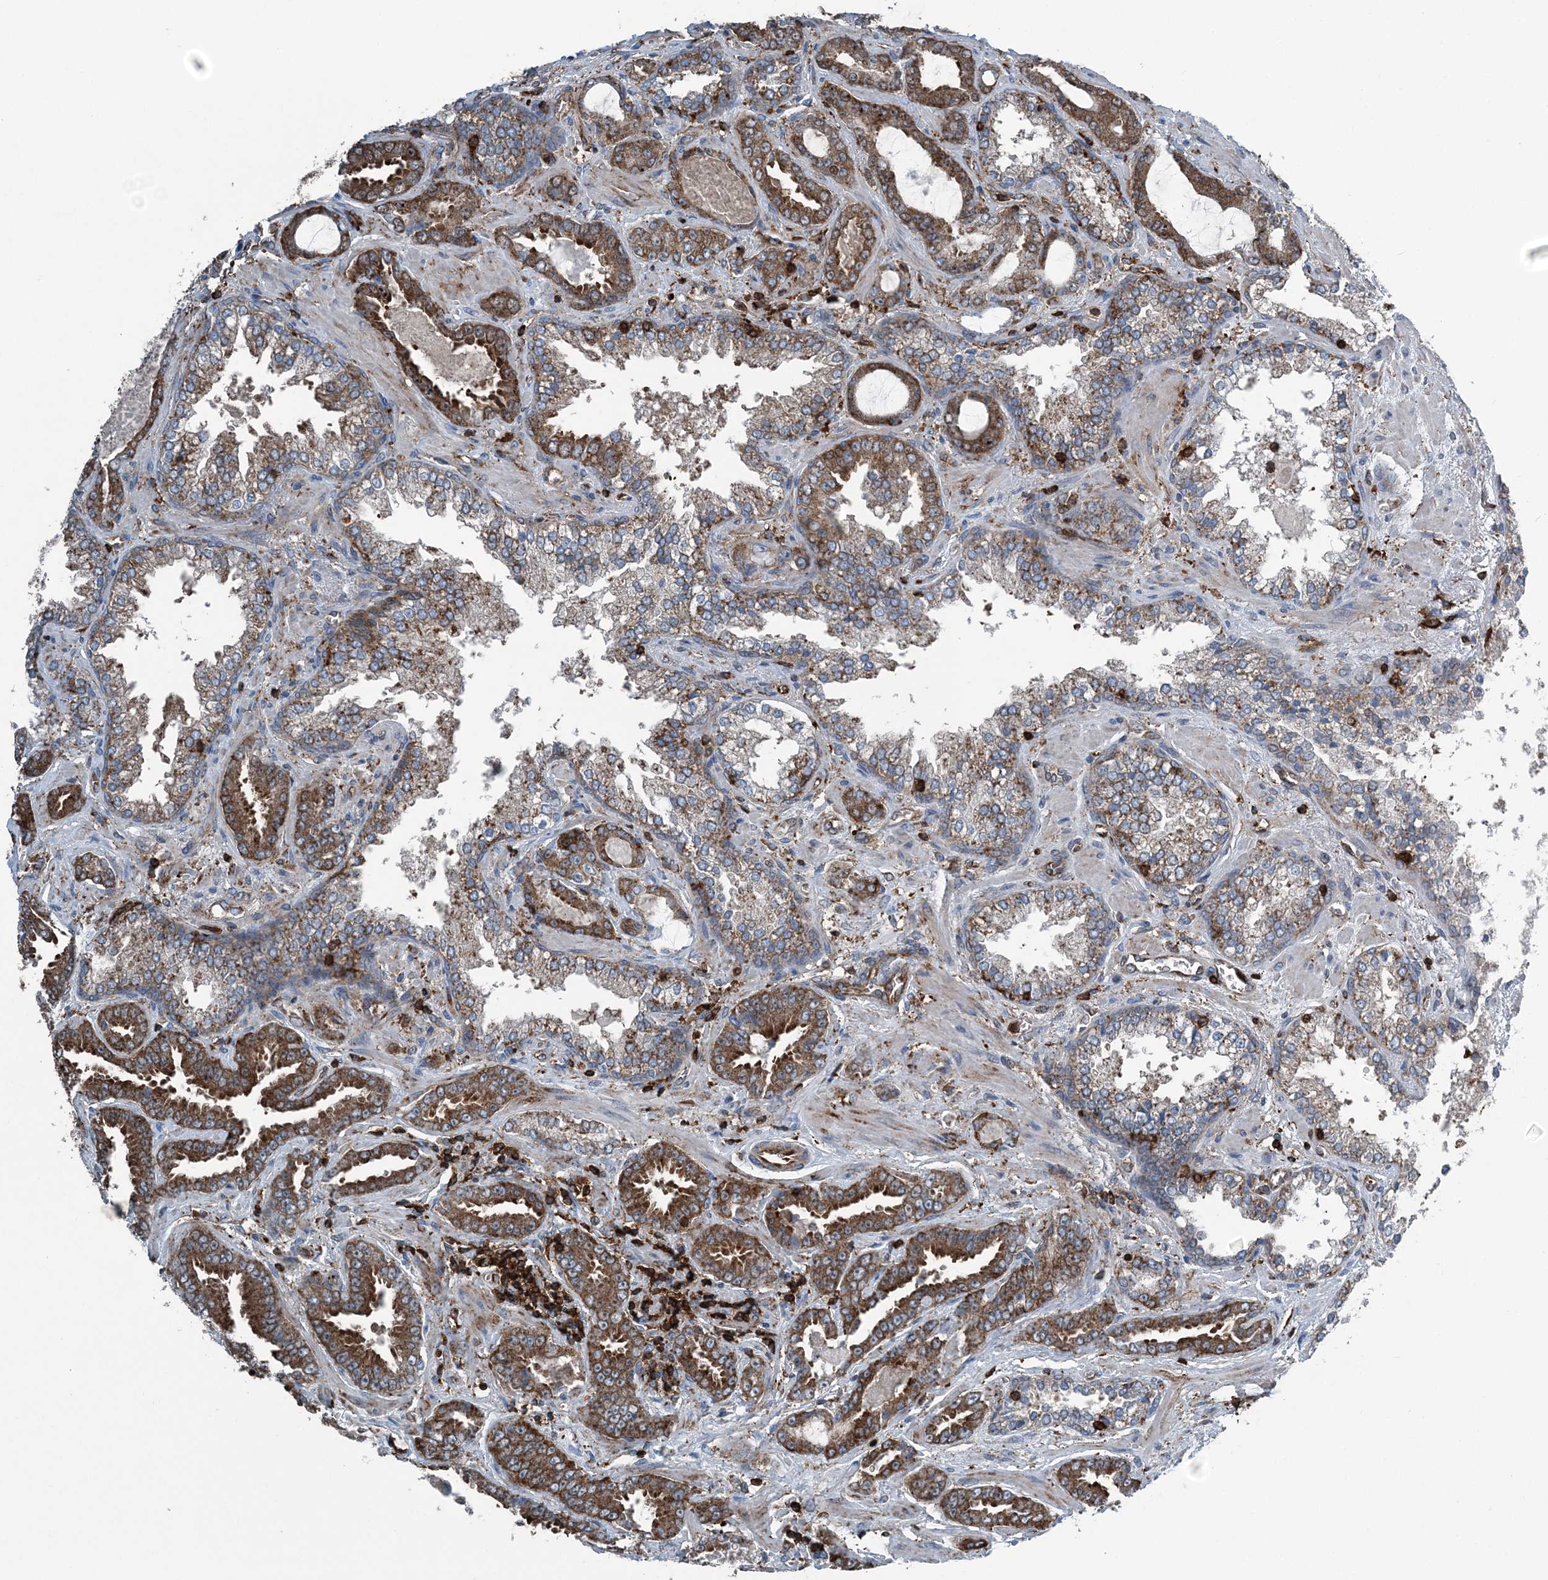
{"staining": {"intensity": "strong", "quantity": ">75%", "location": "cytoplasmic/membranous"}, "tissue": "prostate cancer", "cell_type": "Tumor cells", "image_type": "cancer", "snomed": [{"axis": "morphology", "description": "Adenocarcinoma, Low grade"}, {"axis": "topography", "description": "Prostate"}], "caption": "Immunohistochemistry (IHC) image of human adenocarcinoma (low-grade) (prostate) stained for a protein (brown), which reveals high levels of strong cytoplasmic/membranous expression in approximately >75% of tumor cells.", "gene": "CFL1", "patient": {"sex": "male", "age": 60}}